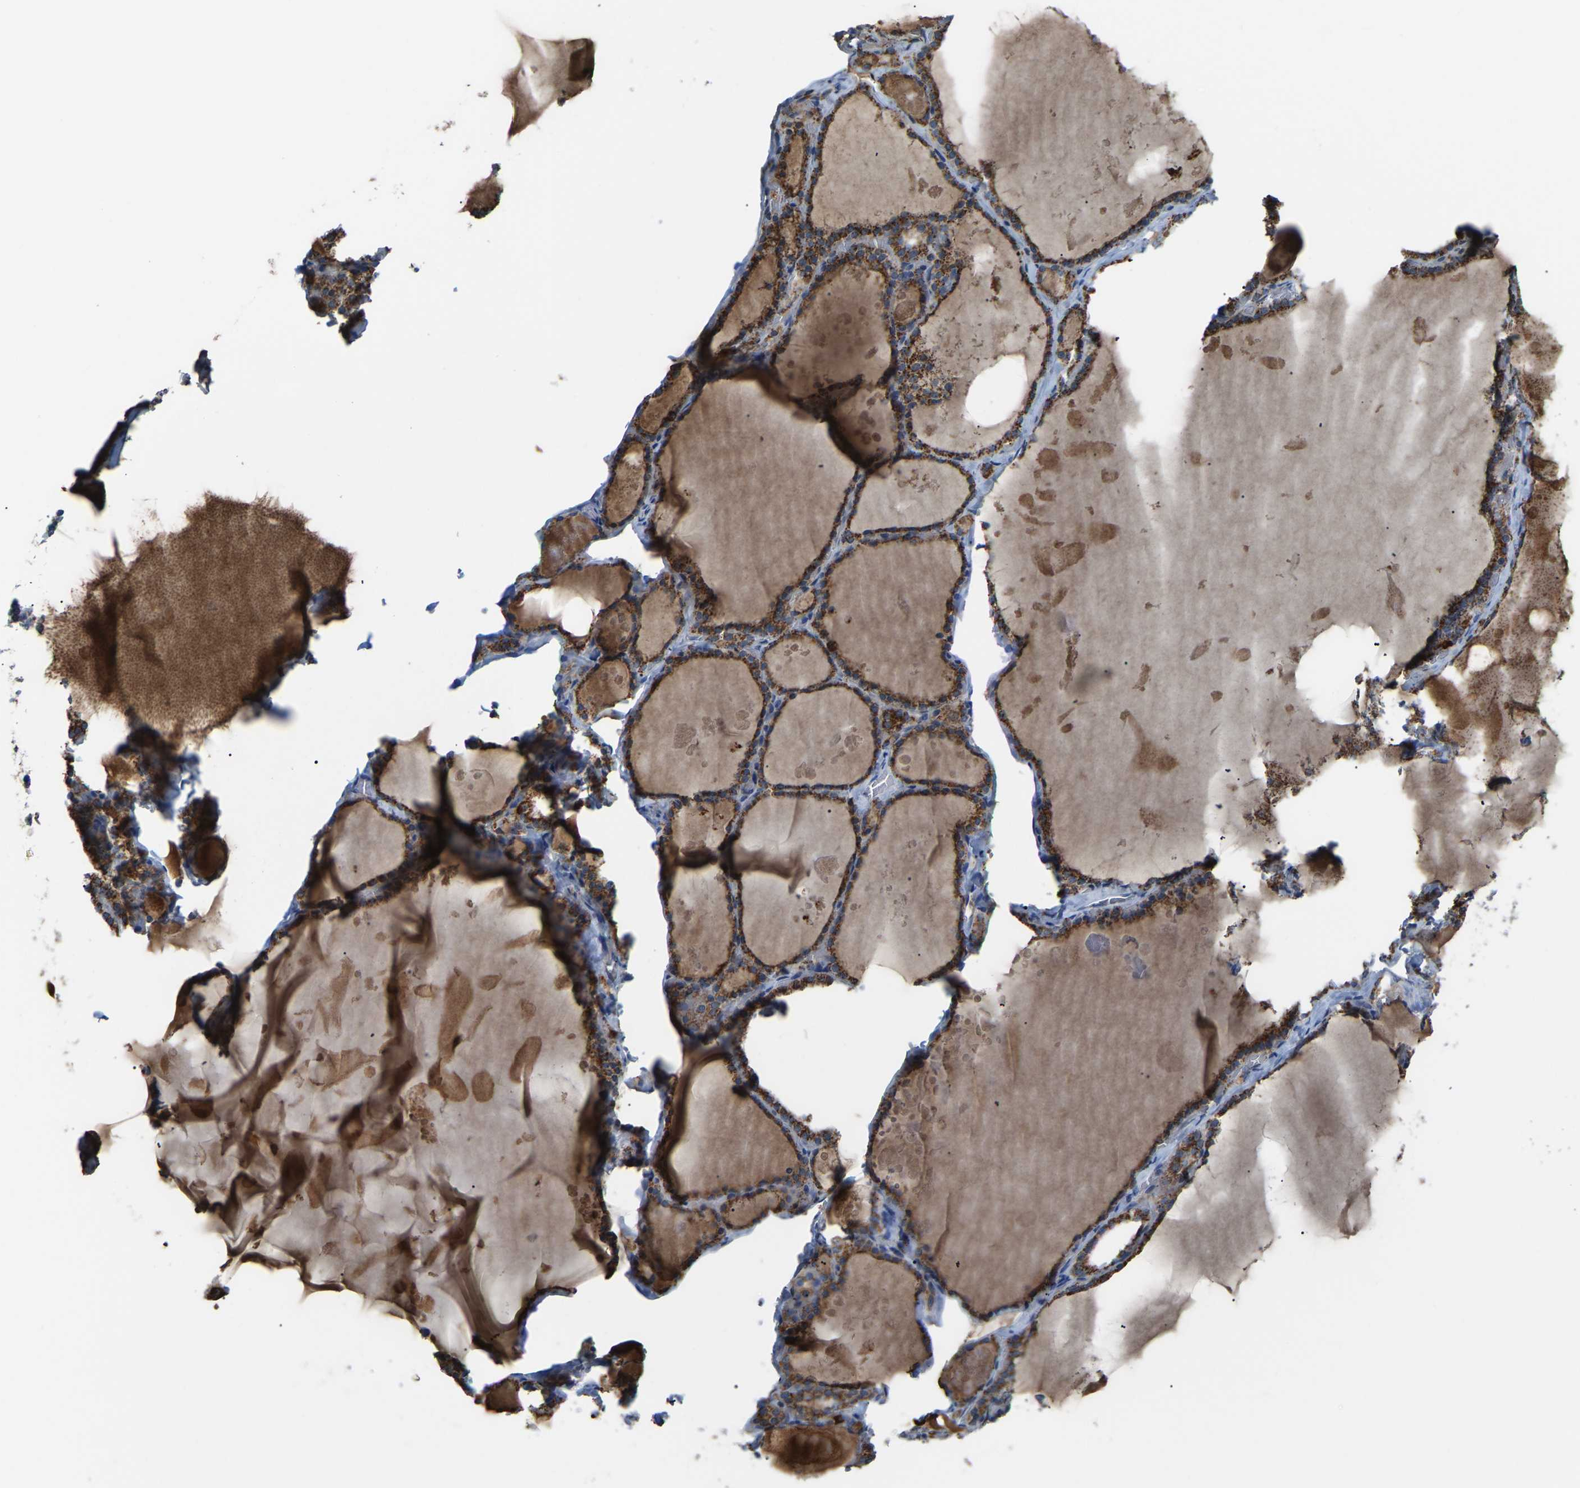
{"staining": {"intensity": "strong", "quantity": ">75%", "location": "cytoplasmic/membranous"}, "tissue": "thyroid gland", "cell_type": "Glandular cells", "image_type": "normal", "snomed": [{"axis": "morphology", "description": "Normal tissue, NOS"}, {"axis": "topography", "description": "Thyroid gland"}], "caption": "This photomicrograph exhibits benign thyroid gland stained with immunohistochemistry to label a protein in brown. The cytoplasmic/membranous of glandular cells show strong positivity for the protein. Nuclei are counter-stained blue.", "gene": "CANT1", "patient": {"sex": "male", "age": 56}}